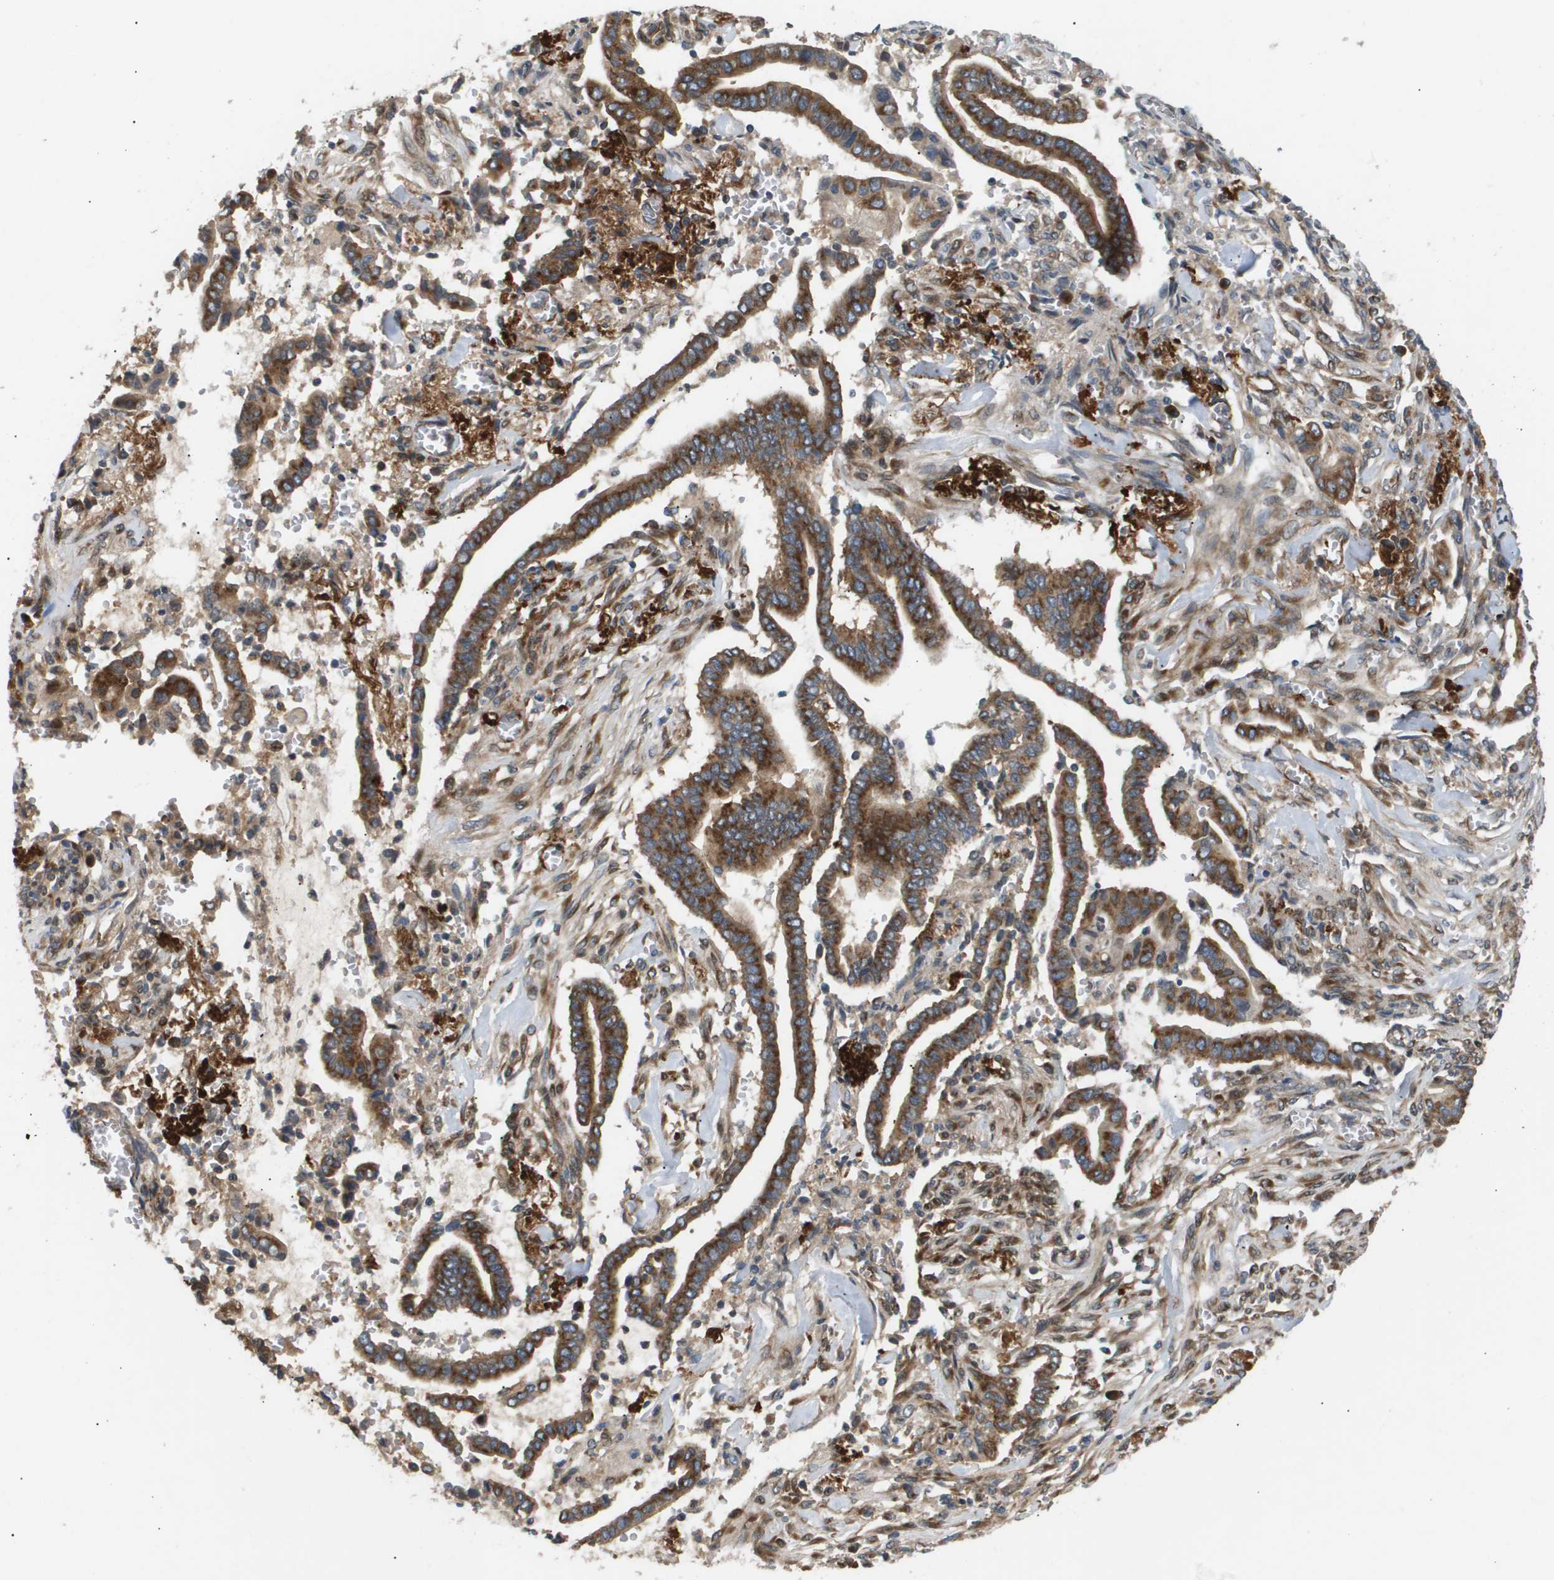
{"staining": {"intensity": "strong", "quantity": ">75%", "location": "cytoplasmic/membranous"}, "tissue": "cervical cancer", "cell_type": "Tumor cells", "image_type": "cancer", "snomed": [{"axis": "morphology", "description": "Adenocarcinoma, NOS"}, {"axis": "topography", "description": "Cervix"}], "caption": "Human cervical adenocarcinoma stained with a brown dye displays strong cytoplasmic/membranous positive positivity in approximately >75% of tumor cells.", "gene": "LYSMD3", "patient": {"sex": "female", "age": 44}}